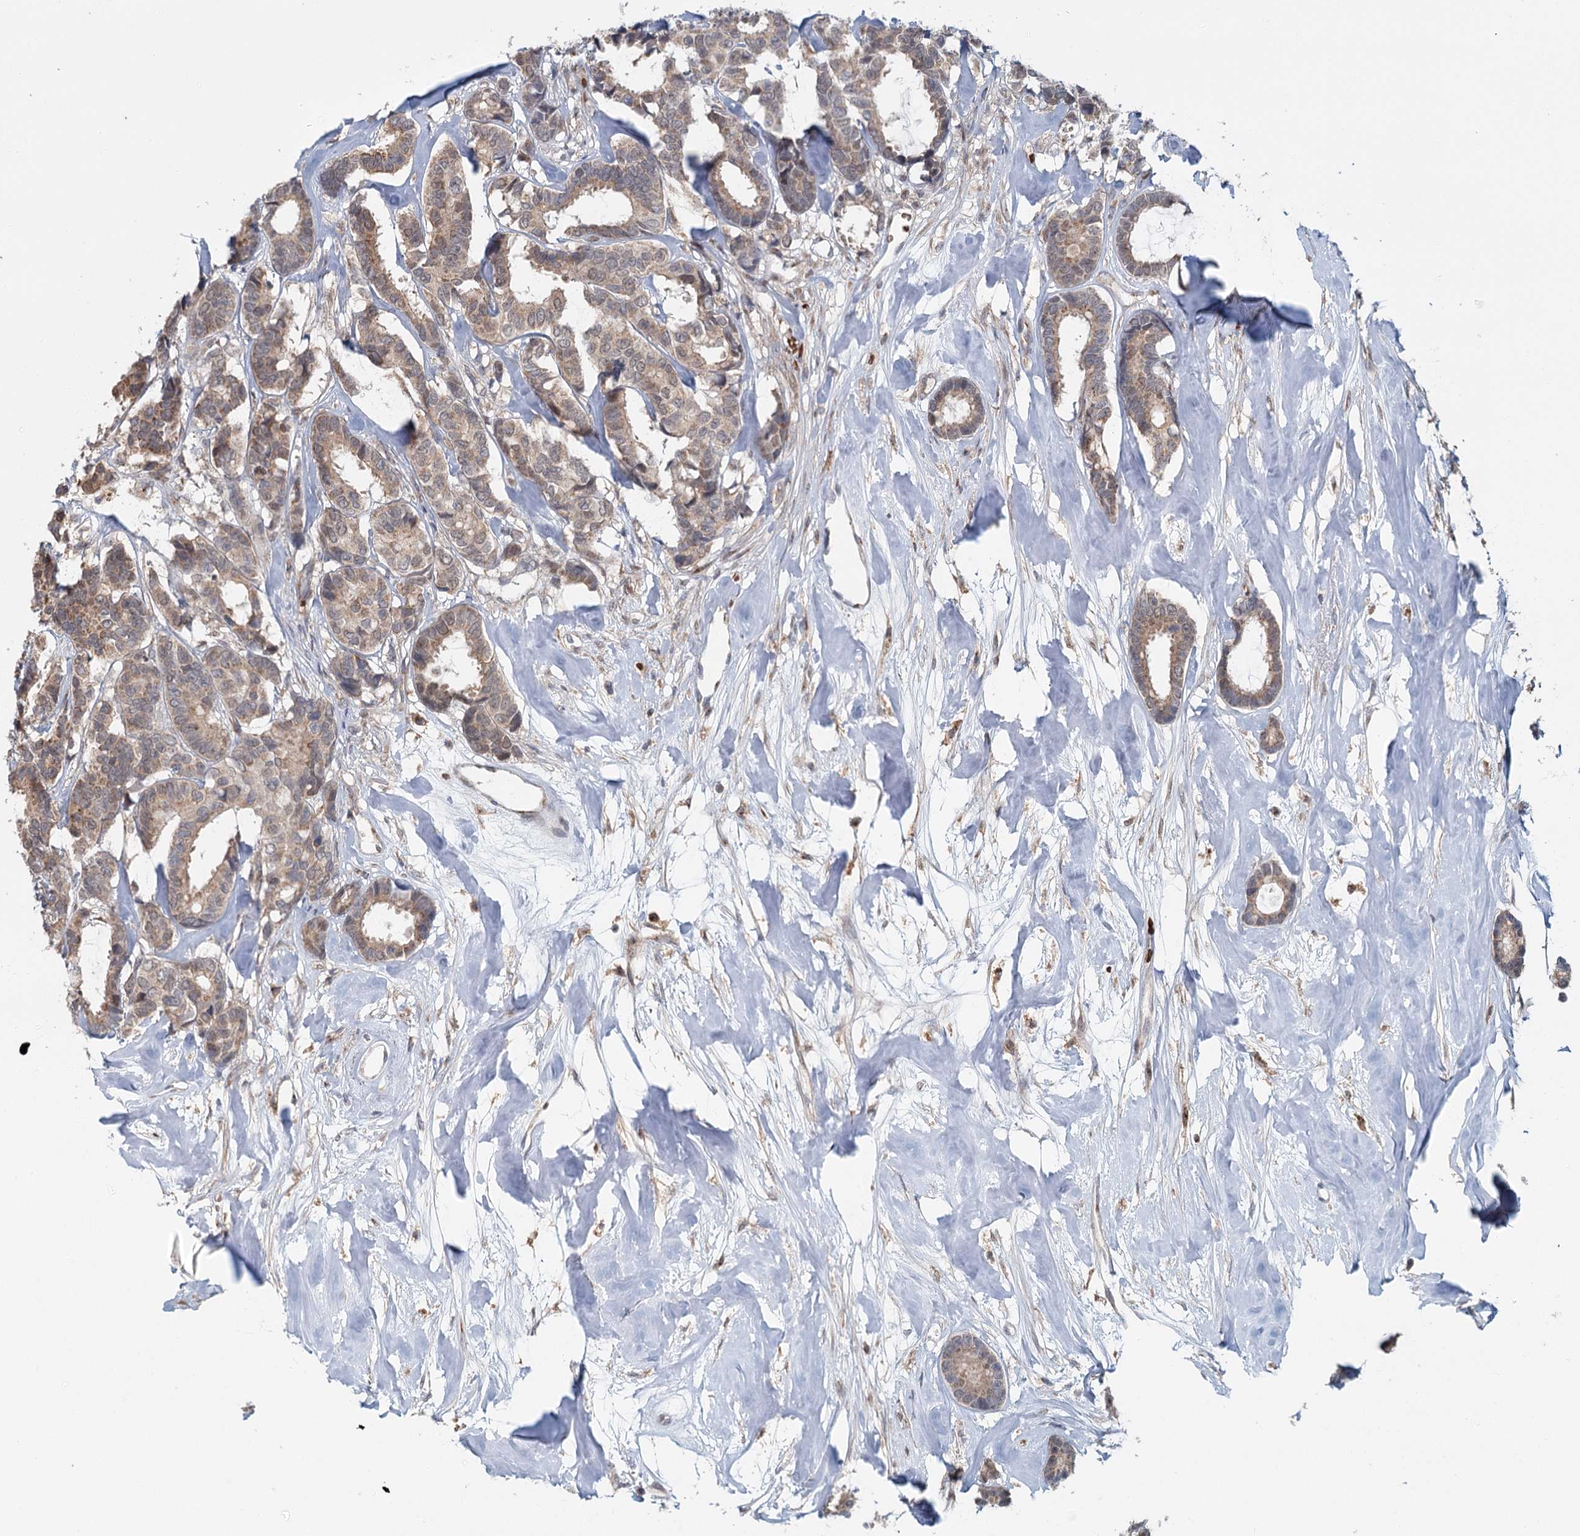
{"staining": {"intensity": "weak", "quantity": ">75%", "location": "cytoplasmic/membranous"}, "tissue": "breast cancer", "cell_type": "Tumor cells", "image_type": "cancer", "snomed": [{"axis": "morphology", "description": "Duct carcinoma"}, {"axis": "topography", "description": "Breast"}], "caption": "Weak cytoplasmic/membranous positivity is appreciated in approximately >75% of tumor cells in breast intraductal carcinoma. (DAB (3,3'-diaminobenzidine) IHC with brightfield microscopy, high magnification).", "gene": "ADK", "patient": {"sex": "female", "age": 87}}